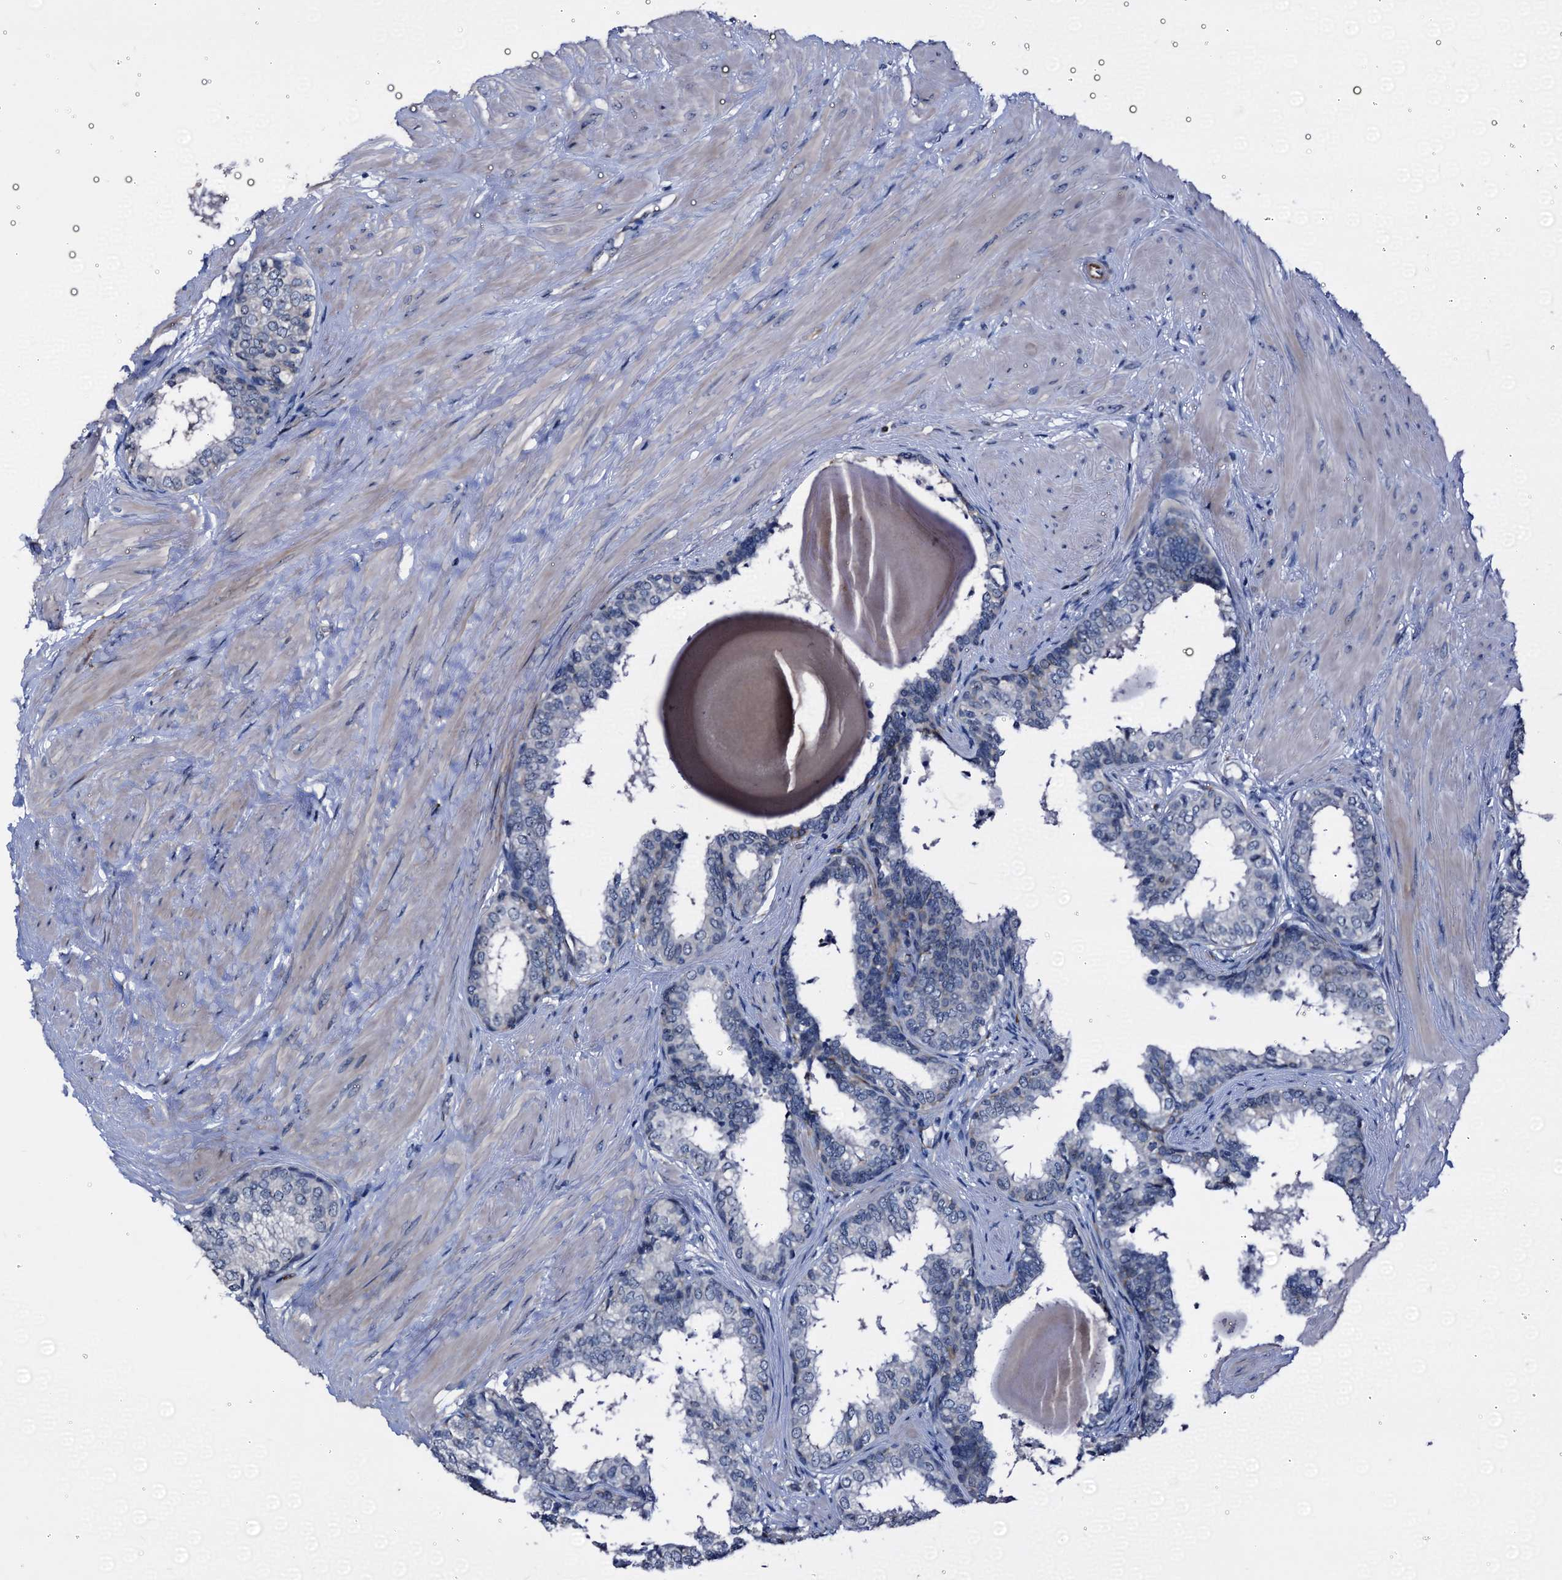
{"staining": {"intensity": "negative", "quantity": "<25%", "location": "nuclear"}, "tissue": "prostate", "cell_type": "Glandular cells", "image_type": "normal", "snomed": [{"axis": "morphology", "description": "Normal tissue, NOS"}, {"axis": "topography", "description": "Prostate"}], "caption": "Micrograph shows no significant protein staining in glandular cells of normal prostate.", "gene": "EMG1", "patient": {"sex": "male", "age": 48}}